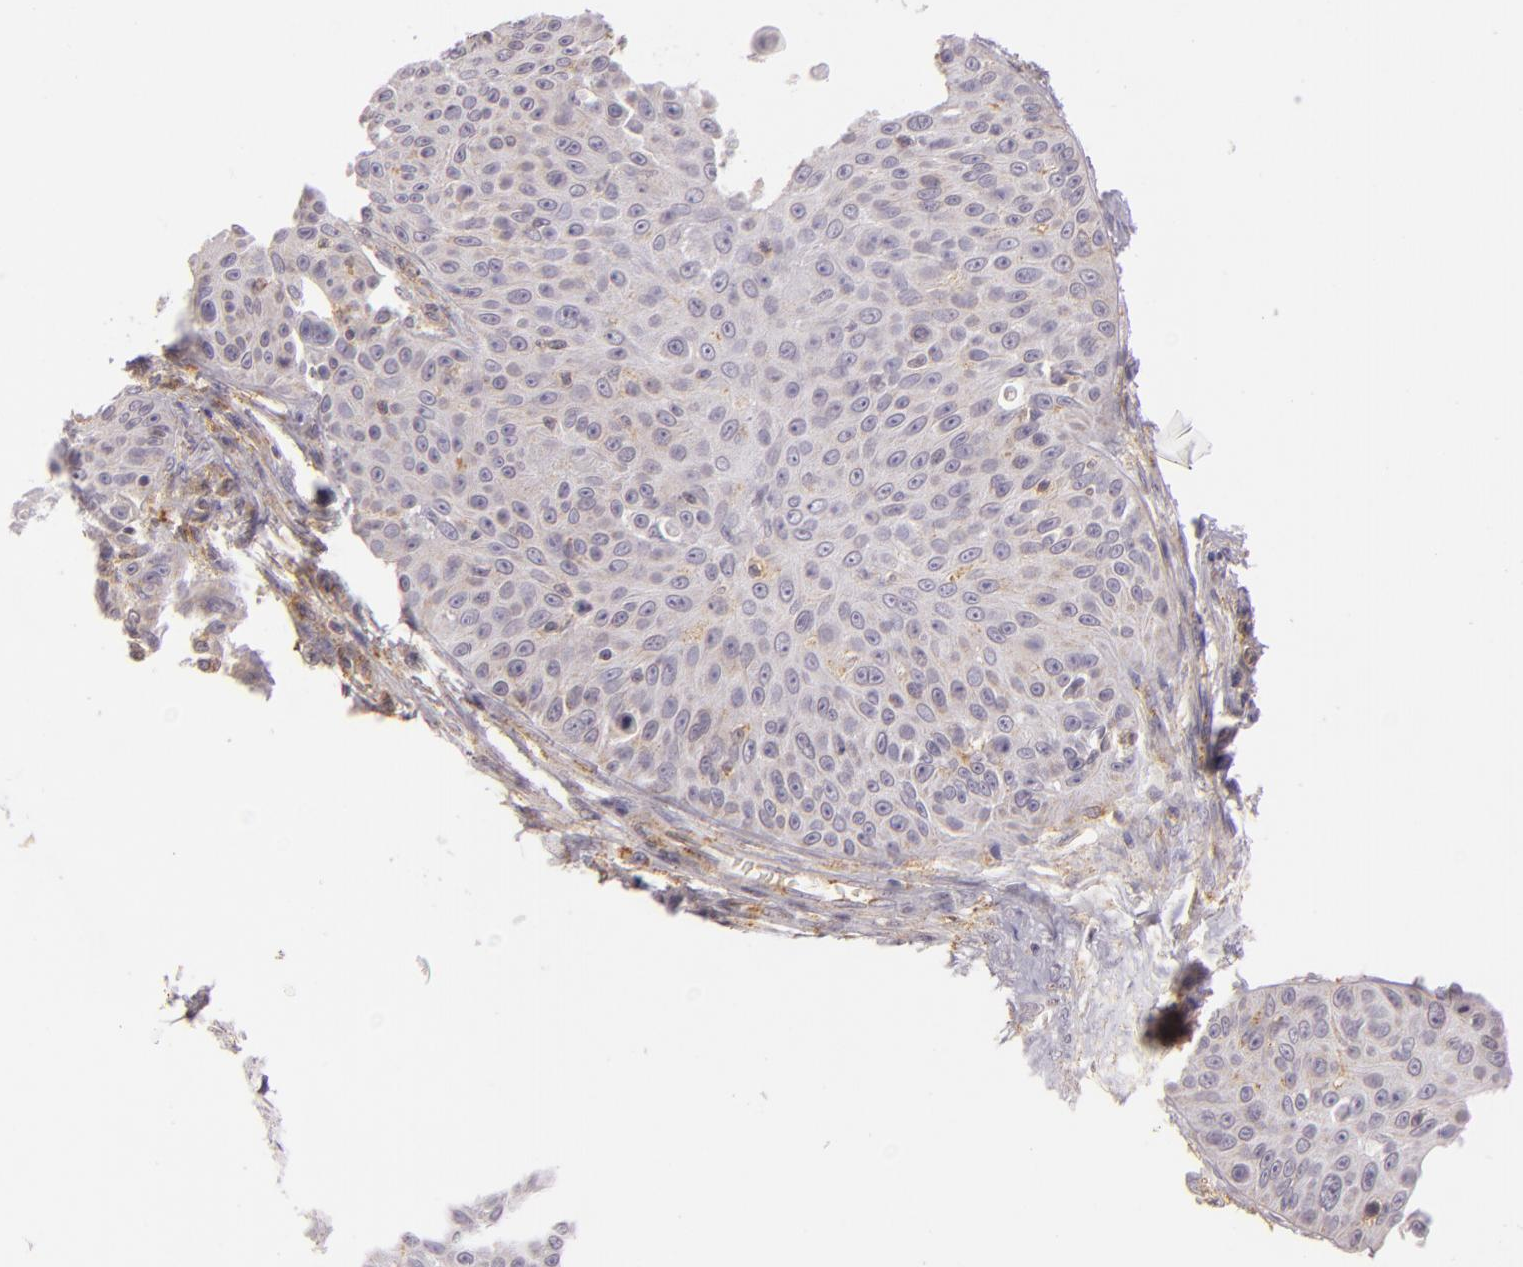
{"staining": {"intensity": "weak", "quantity": "<25%", "location": "cytoplasmic/membranous"}, "tissue": "skin cancer", "cell_type": "Tumor cells", "image_type": "cancer", "snomed": [{"axis": "morphology", "description": "Squamous cell carcinoma, NOS"}, {"axis": "topography", "description": "Skin"}], "caption": "This is an immunohistochemistry histopathology image of human skin cancer. There is no expression in tumor cells.", "gene": "IMPDH1", "patient": {"sex": "male", "age": 82}}